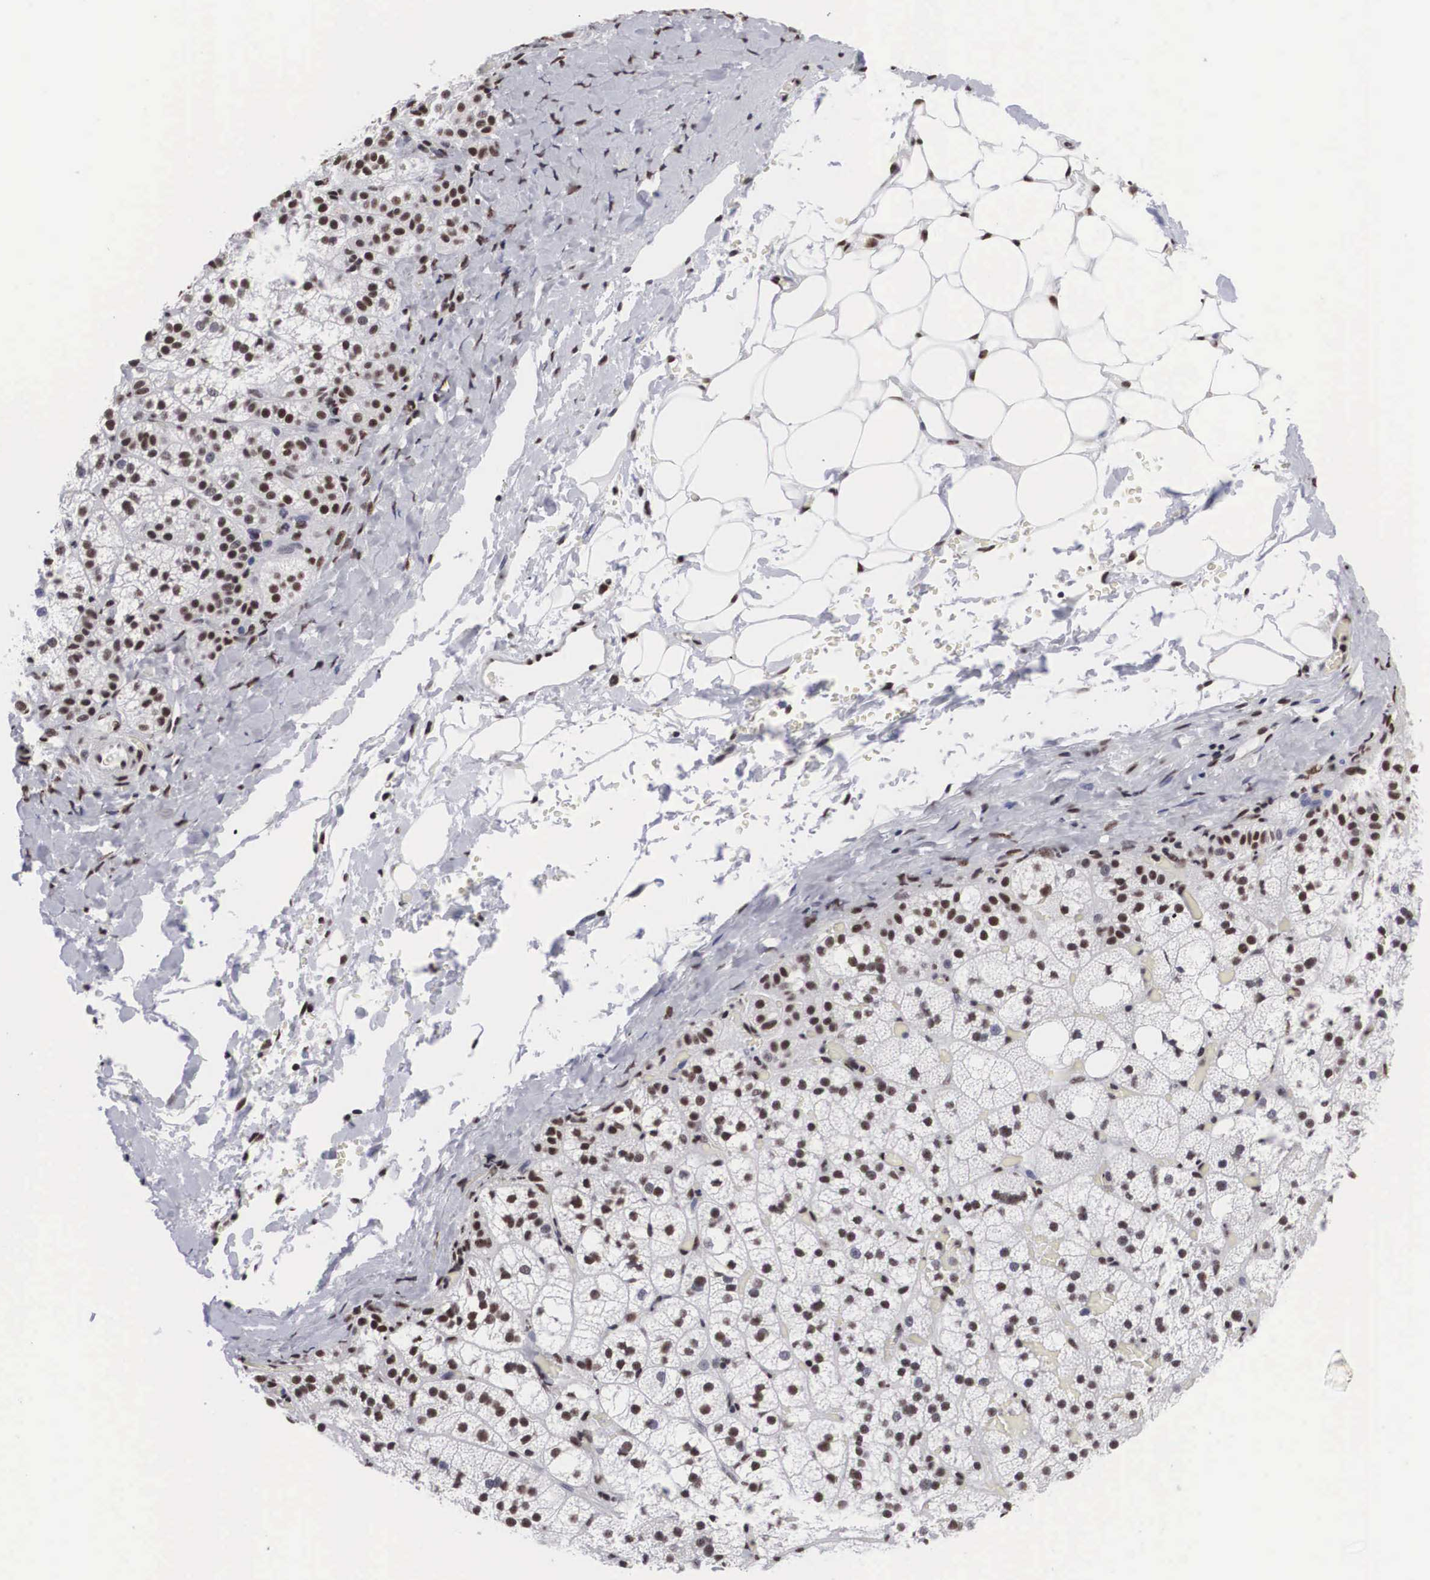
{"staining": {"intensity": "moderate", "quantity": "25%-75%", "location": "nuclear"}, "tissue": "adrenal gland", "cell_type": "Glandular cells", "image_type": "normal", "snomed": [{"axis": "morphology", "description": "Normal tissue, NOS"}, {"axis": "topography", "description": "Adrenal gland"}], "caption": "Protein staining of unremarkable adrenal gland reveals moderate nuclear staining in about 25%-75% of glandular cells. (brown staining indicates protein expression, while blue staining denotes nuclei).", "gene": "ACIN1", "patient": {"sex": "male", "age": 53}}